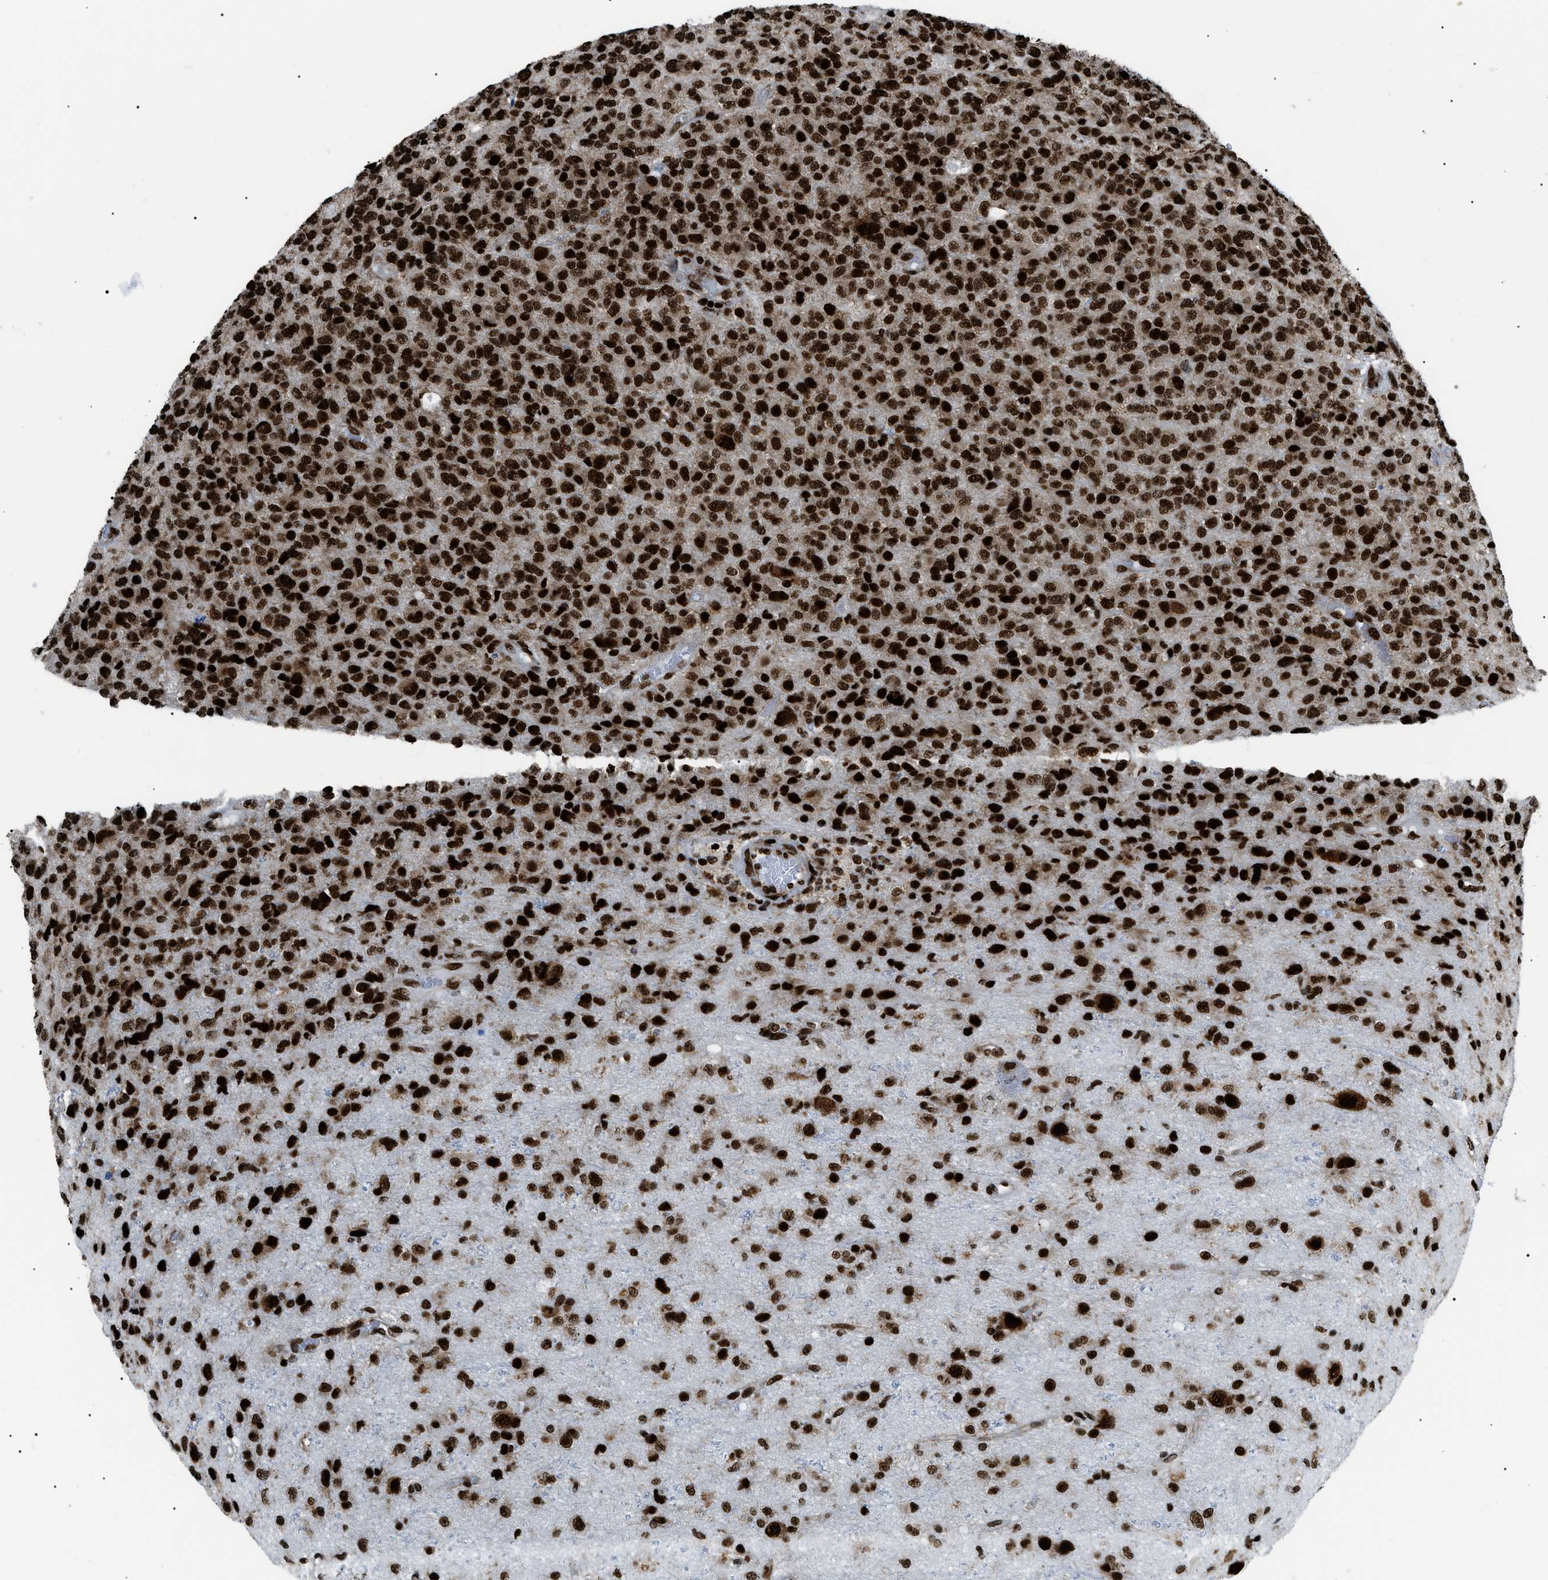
{"staining": {"intensity": "strong", "quantity": ">75%", "location": "nuclear"}, "tissue": "glioma", "cell_type": "Tumor cells", "image_type": "cancer", "snomed": [{"axis": "morphology", "description": "Glioma, malignant, High grade"}, {"axis": "topography", "description": "pancreas cauda"}], "caption": "A brown stain labels strong nuclear positivity of a protein in high-grade glioma (malignant) tumor cells.", "gene": "HNRNPK", "patient": {"sex": "male", "age": 60}}